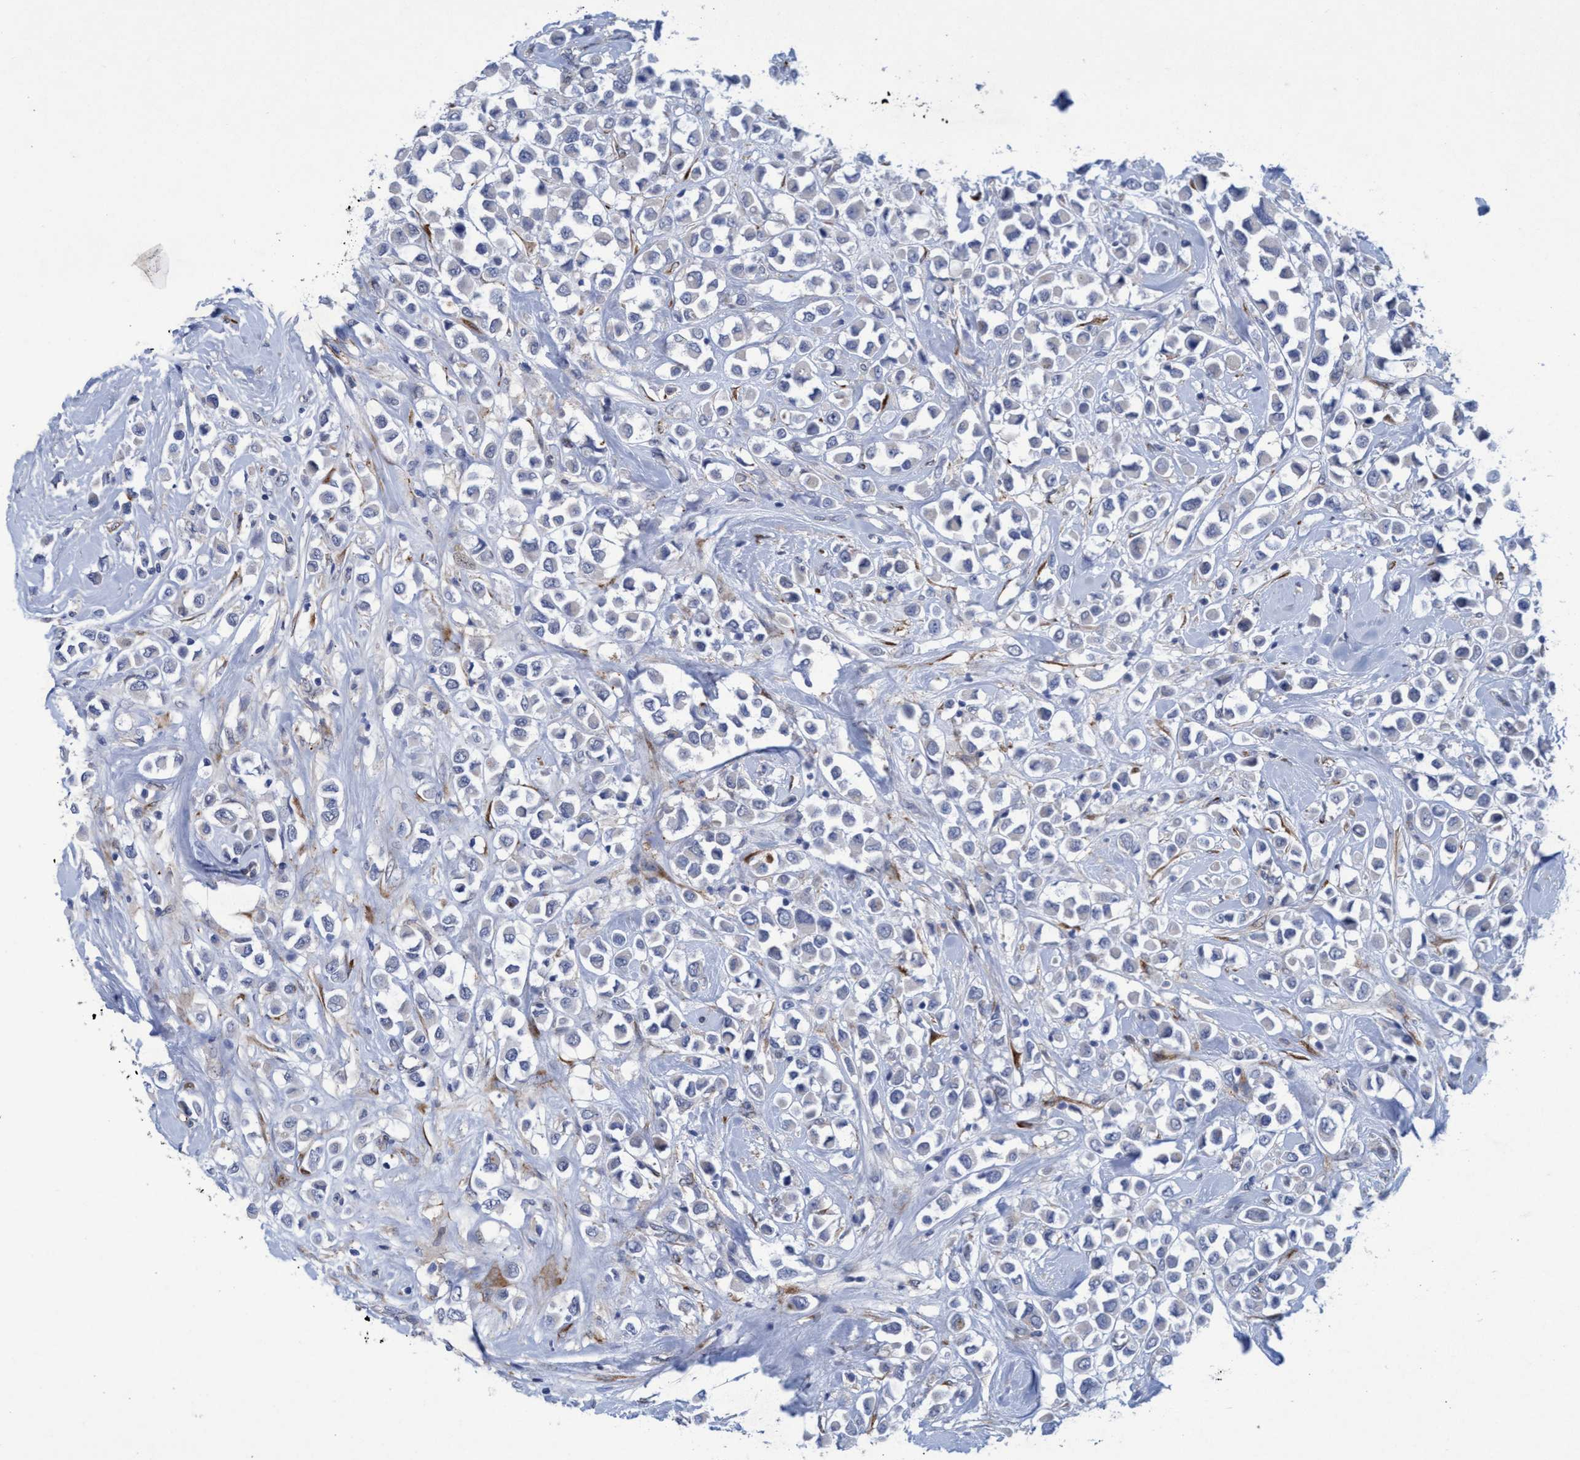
{"staining": {"intensity": "negative", "quantity": "none", "location": "none"}, "tissue": "breast cancer", "cell_type": "Tumor cells", "image_type": "cancer", "snomed": [{"axis": "morphology", "description": "Duct carcinoma"}, {"axis": "topography", "description": "Breast"}], "caption": "Human intraductal carcinoma (breast) stained for a protein using immunohistochemistry reveals no expression in tumor cells.", "gene": "SLC43A2", "patient": {"sex": "female", "age": 61}}